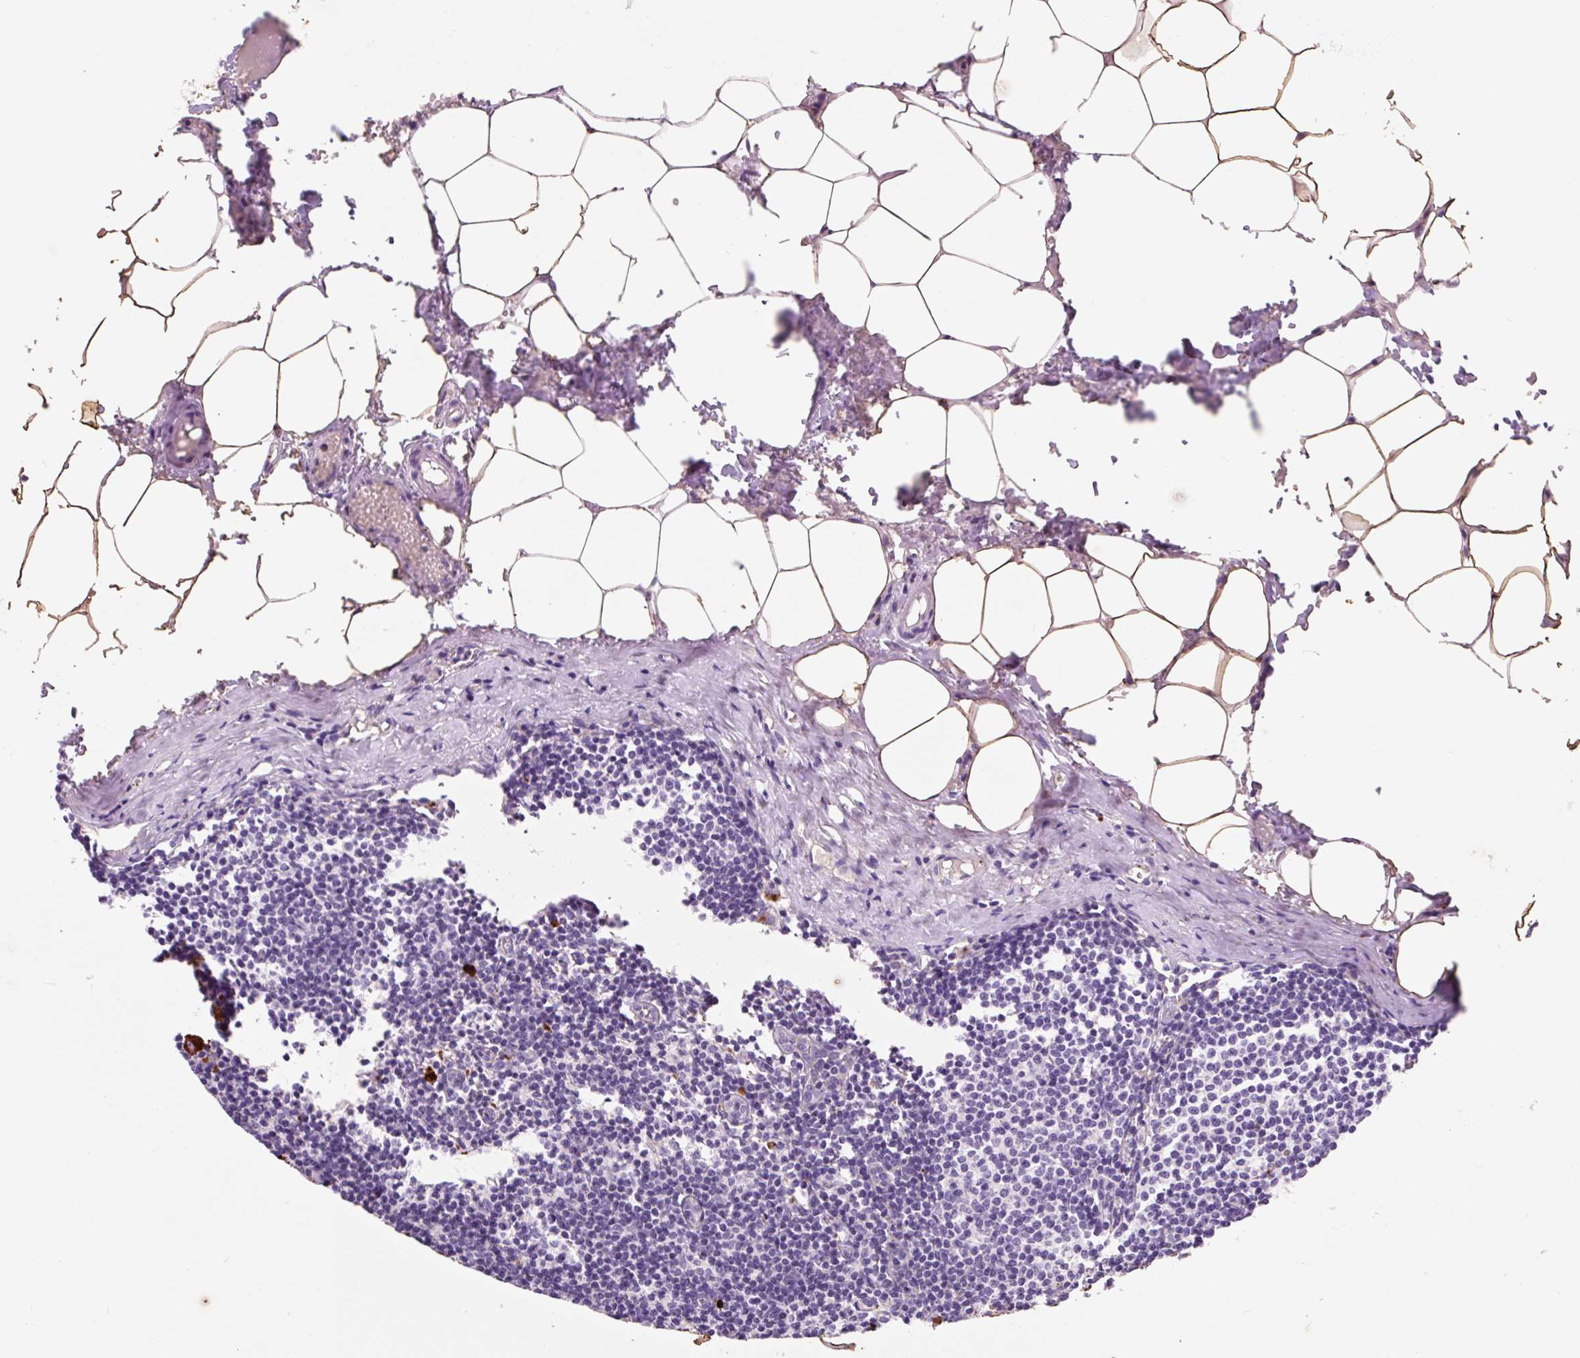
{"staining": {"intensity": "negative", "quantity": "none", "location": "none"}, "tissue": "lymph node", "cell_type": "Germinal center cells", "image_type": "normal", "snomed": [{"axis": "morphology", "description": "Normal tissue, NOS"}, {"axis": "topography", "description": "Lymph node"}], "caption": "The micrograph shows no significant expression in germinal center cells of lymph node.", "gene": "HEXA", "patient": {"sex": "male", "age": 49}}